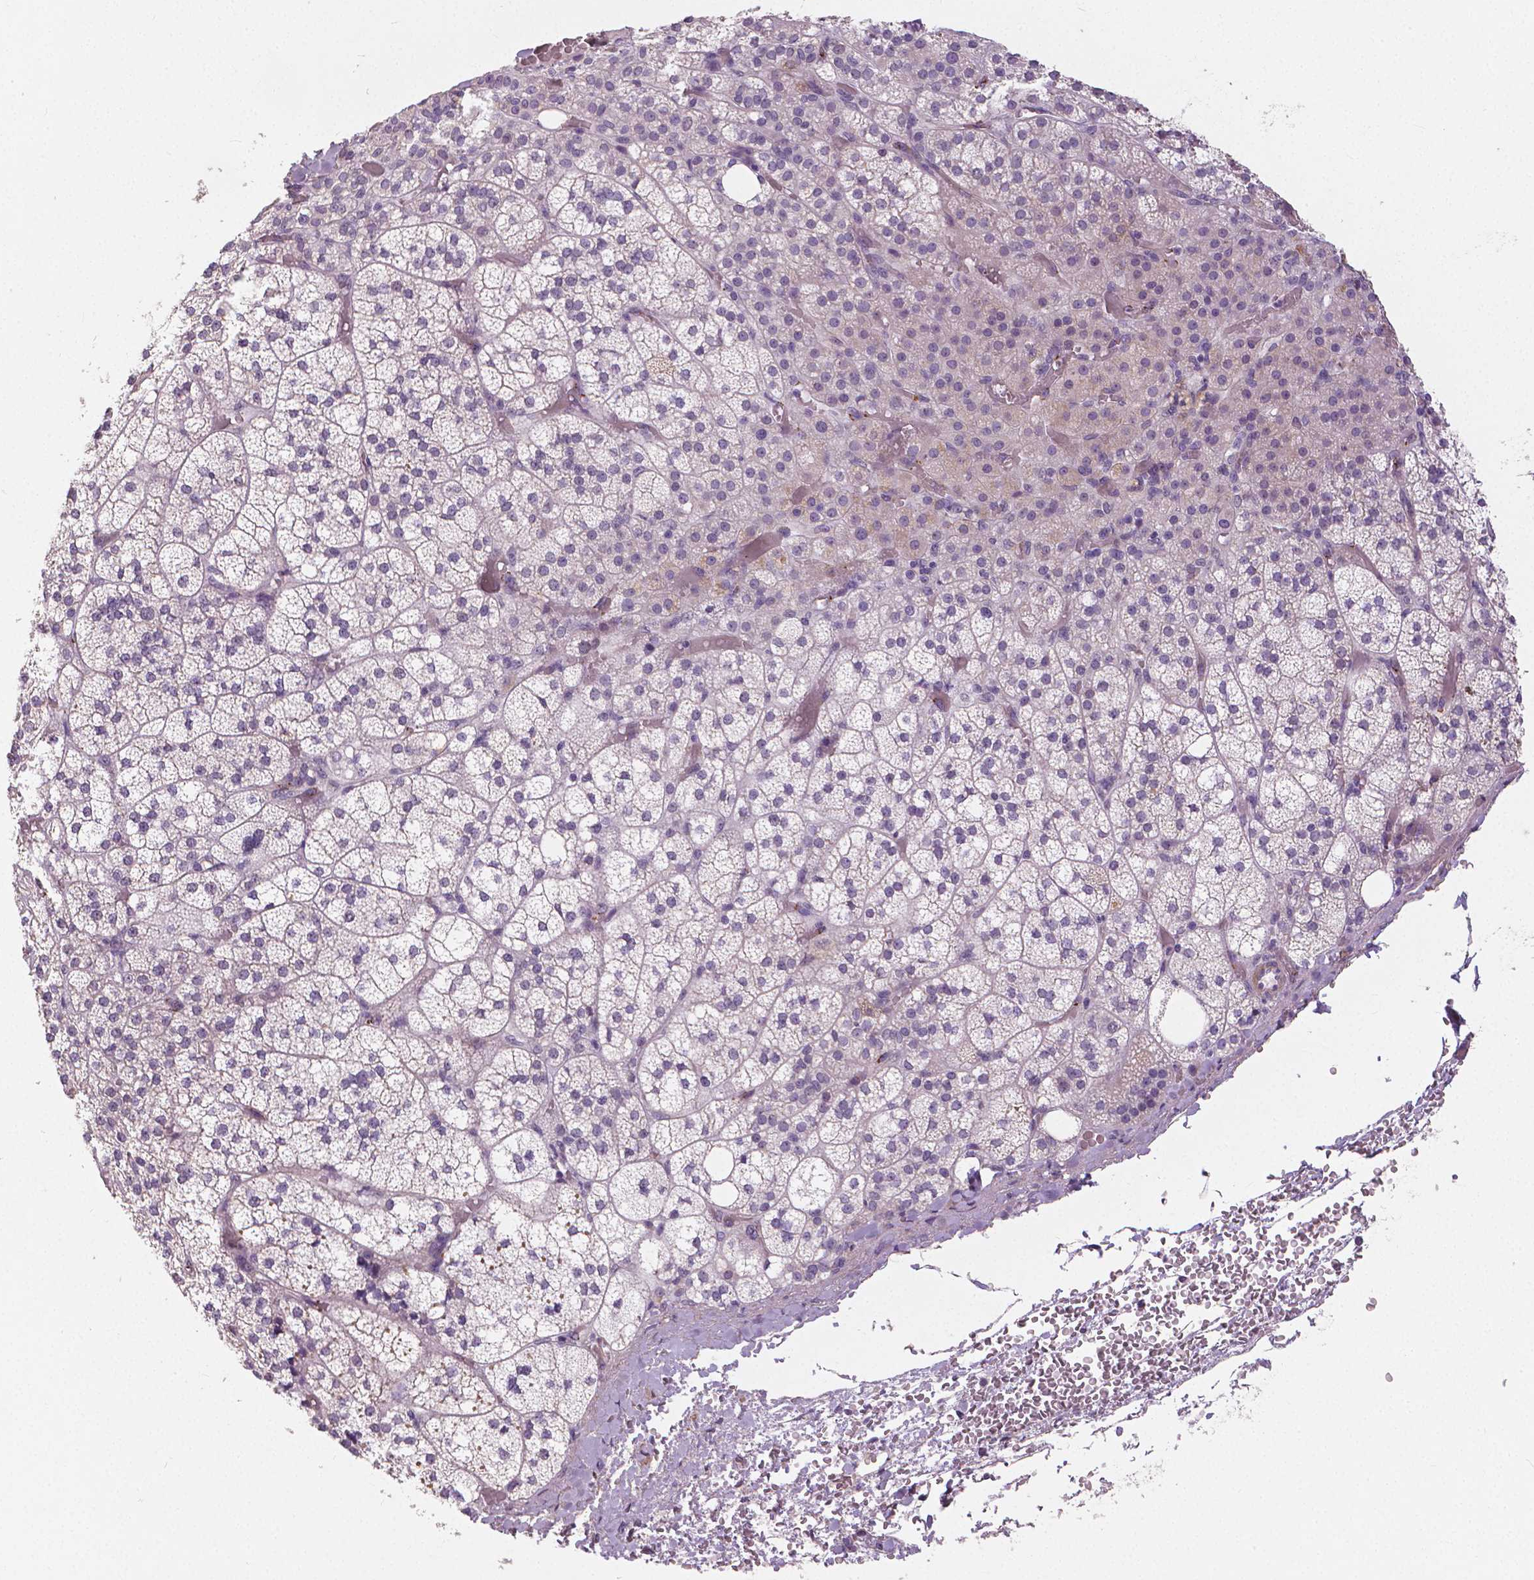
{"staining": {"intensity": "negative", "quantity": "none", "location": "none"}, "tissue": "adrenal gland", "cell_type": "Glandular cells", "image_type": "normal", "snomed": [{"axis": "morphology", "description": "Normal tissue, NOS"}, {"axis": "topography", "description": "Adrenal gland"}], "caption": "Protein analysis of unremarkable adrenal gland reveals no significant positivity in glandular cells. The staining is performed using DAB (3,3'-diaminobenzidine) brown chromogen with nuclei counter-stained in using hematoxylin.", "gene": "FLT1", "patient": {"sex": "female", "age": 60}}